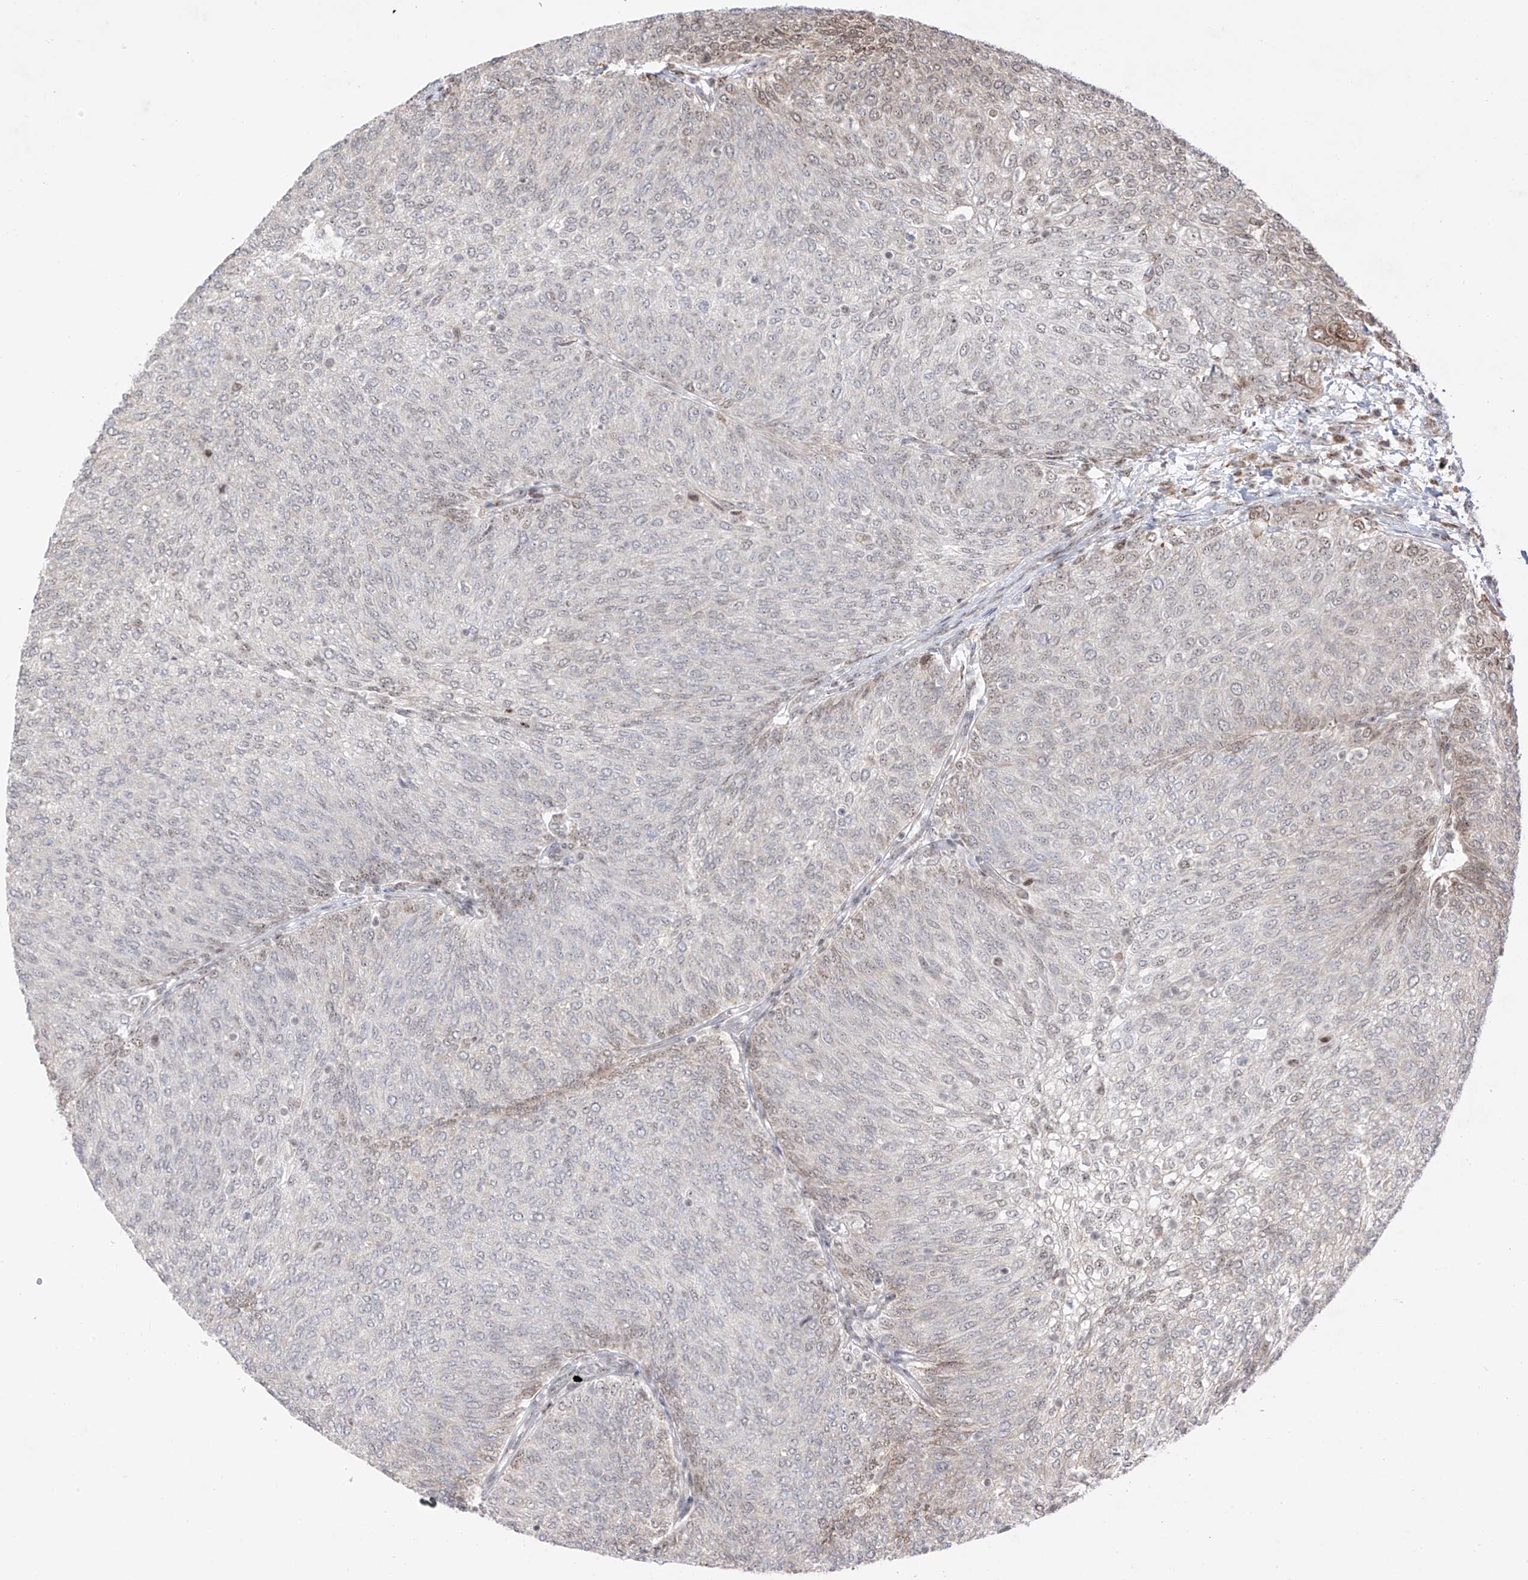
{"staining": {"intensity": "weak", "quantity": "<25%", "location": "nuclear"}, "tissue": "urothelial cancer", "cell_type": "Tumor cells", "image_type": "cancer", "snomed": [{"axis": "morphology", "description": "Urothelial carcinoma, Low grade"}, {"axis": "topography", "description": "Urinary bladder"}], "caption": "Urothelial cancer was stained to show a protein in brown. There is no significant positivity in tumor cells.", "gene": "ZBTB8A", "patient": {"sex": "female", "age": 79}}